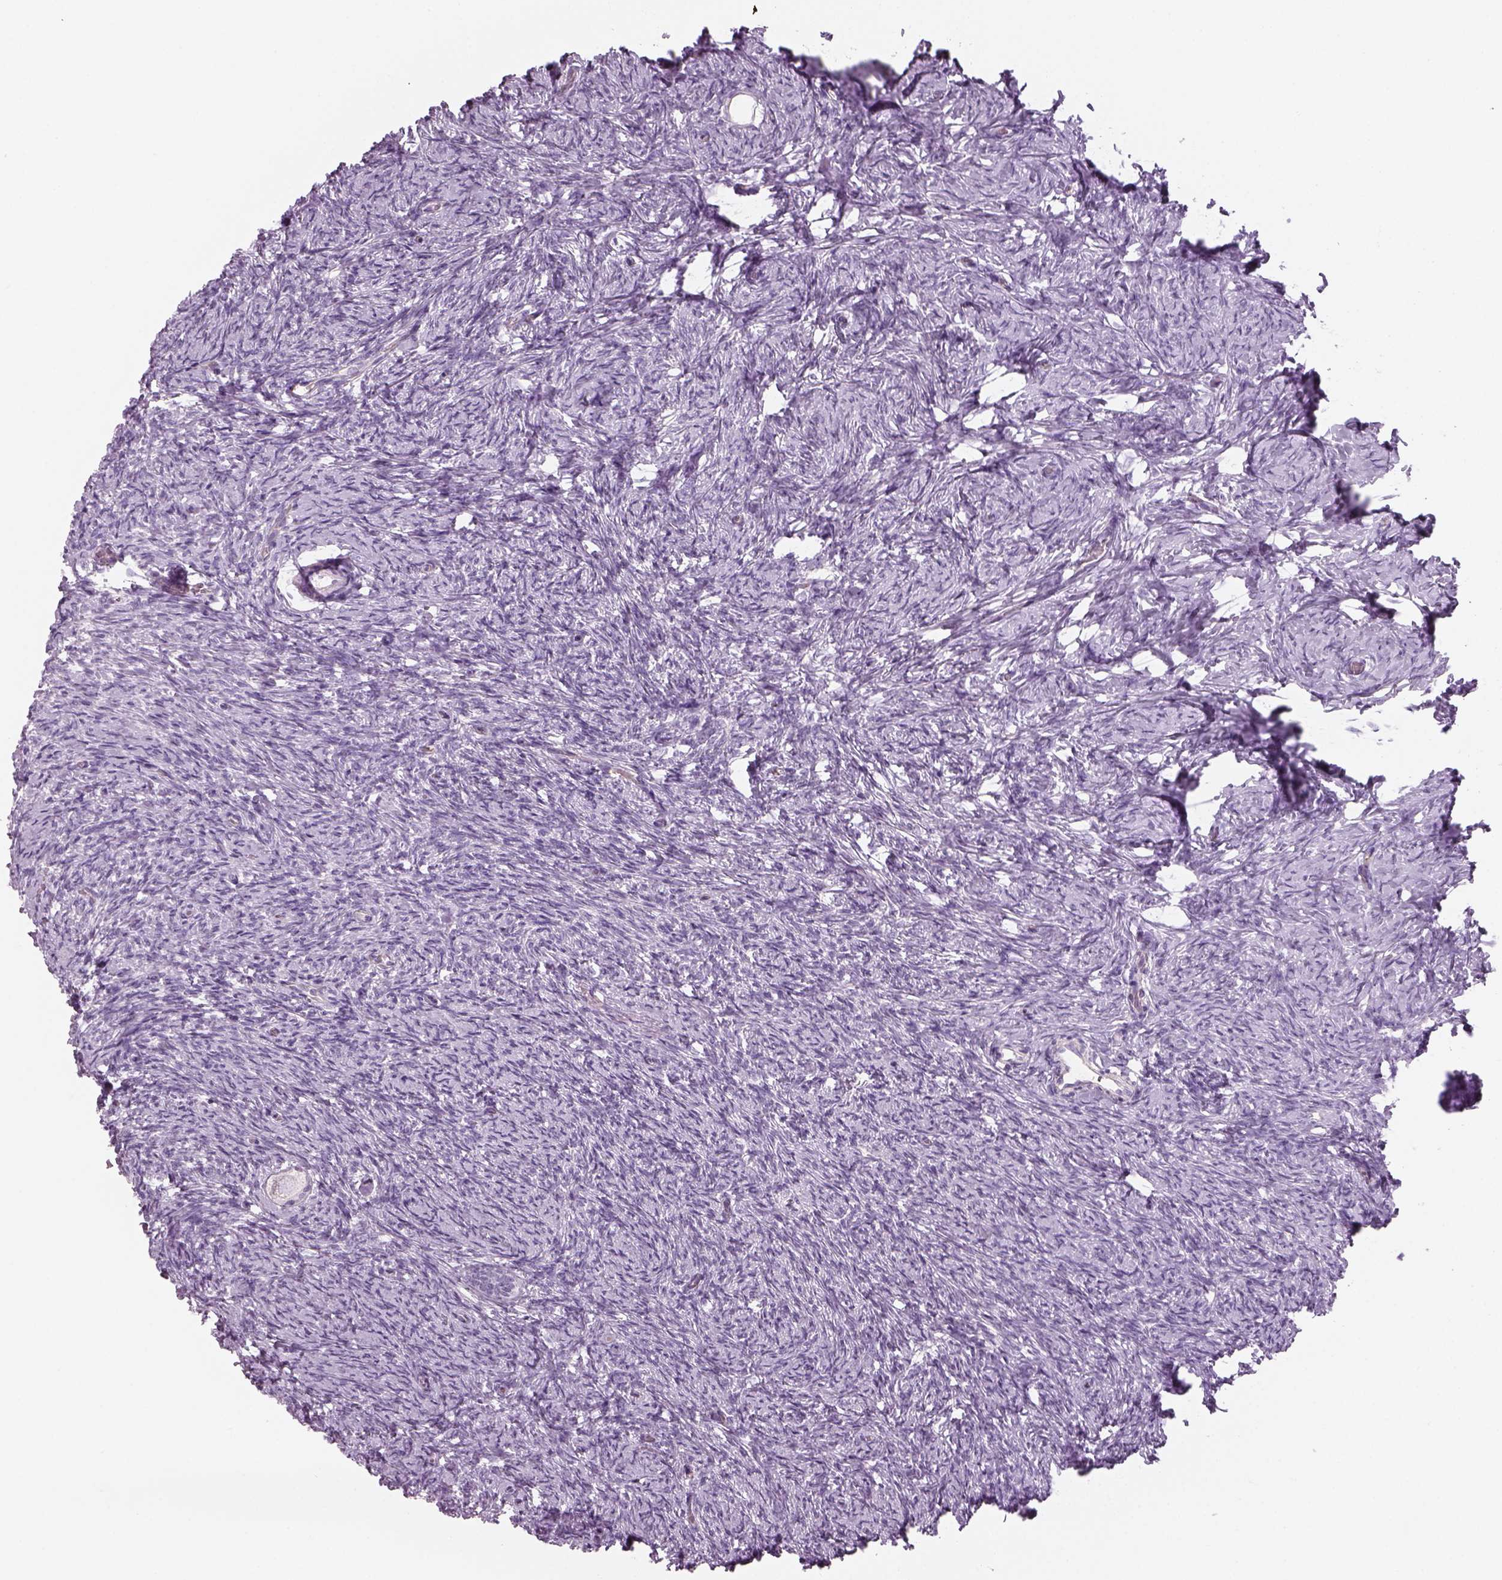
{"staining": {"intensity": "negative", "quantity": "none", "location": "none"}, "tissue": "ovary", "cell_type": "Follicle cells", "image_type": "normal", "snomed": [{"axis": "morphology", "description": "Normal tissue, NOS"}, {"axis": "topography", "description": "Ovary"}], "caption": "This is an immunohistochemistry (IHC) photomicrograph of unremarkable human ovary. There is no staining in follicle cells.", "gene": "SLC1A7", "patient": {"sex": "female", "age": 39}}